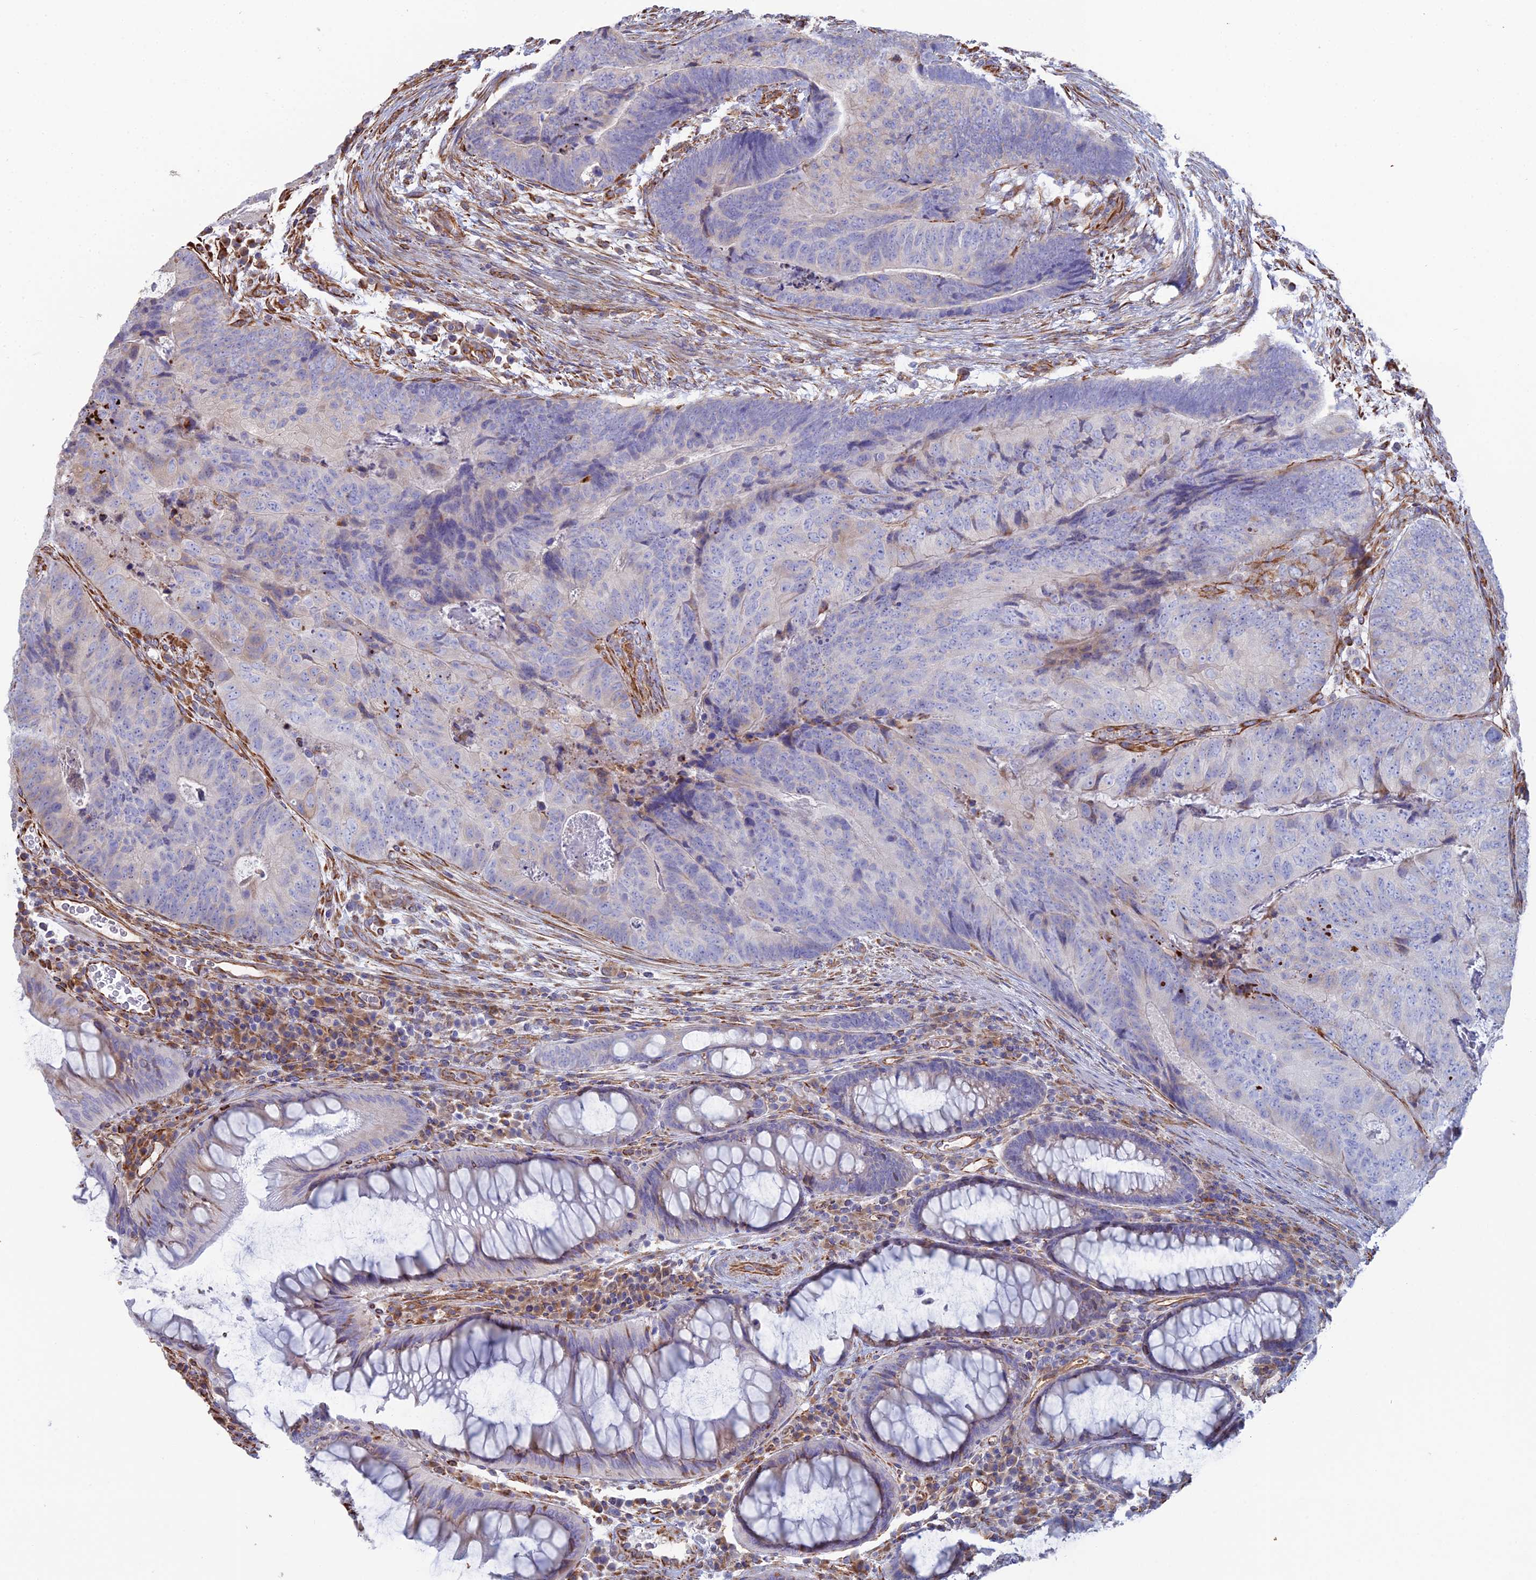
{"staining": {"intensity": "negative", "quantity": "none", "location": "none"}, "tissue": "colorectal cancer", "cell_type": "Tumor cells", "image_type": "cancer", "snomed": [{"axis": "morphology", "description": "Adenocarcinoma, NOS"}, {"axis": "topography", "description": "Colon"}], "caption": "High power microscopy micrograph of an IHC histopathology image of colorectal cancer (adenocarcinoma), revealing no significant expression in tumor cells.", "gene": "CLVS2", "patient": {"sex": "female", "age": 67}}